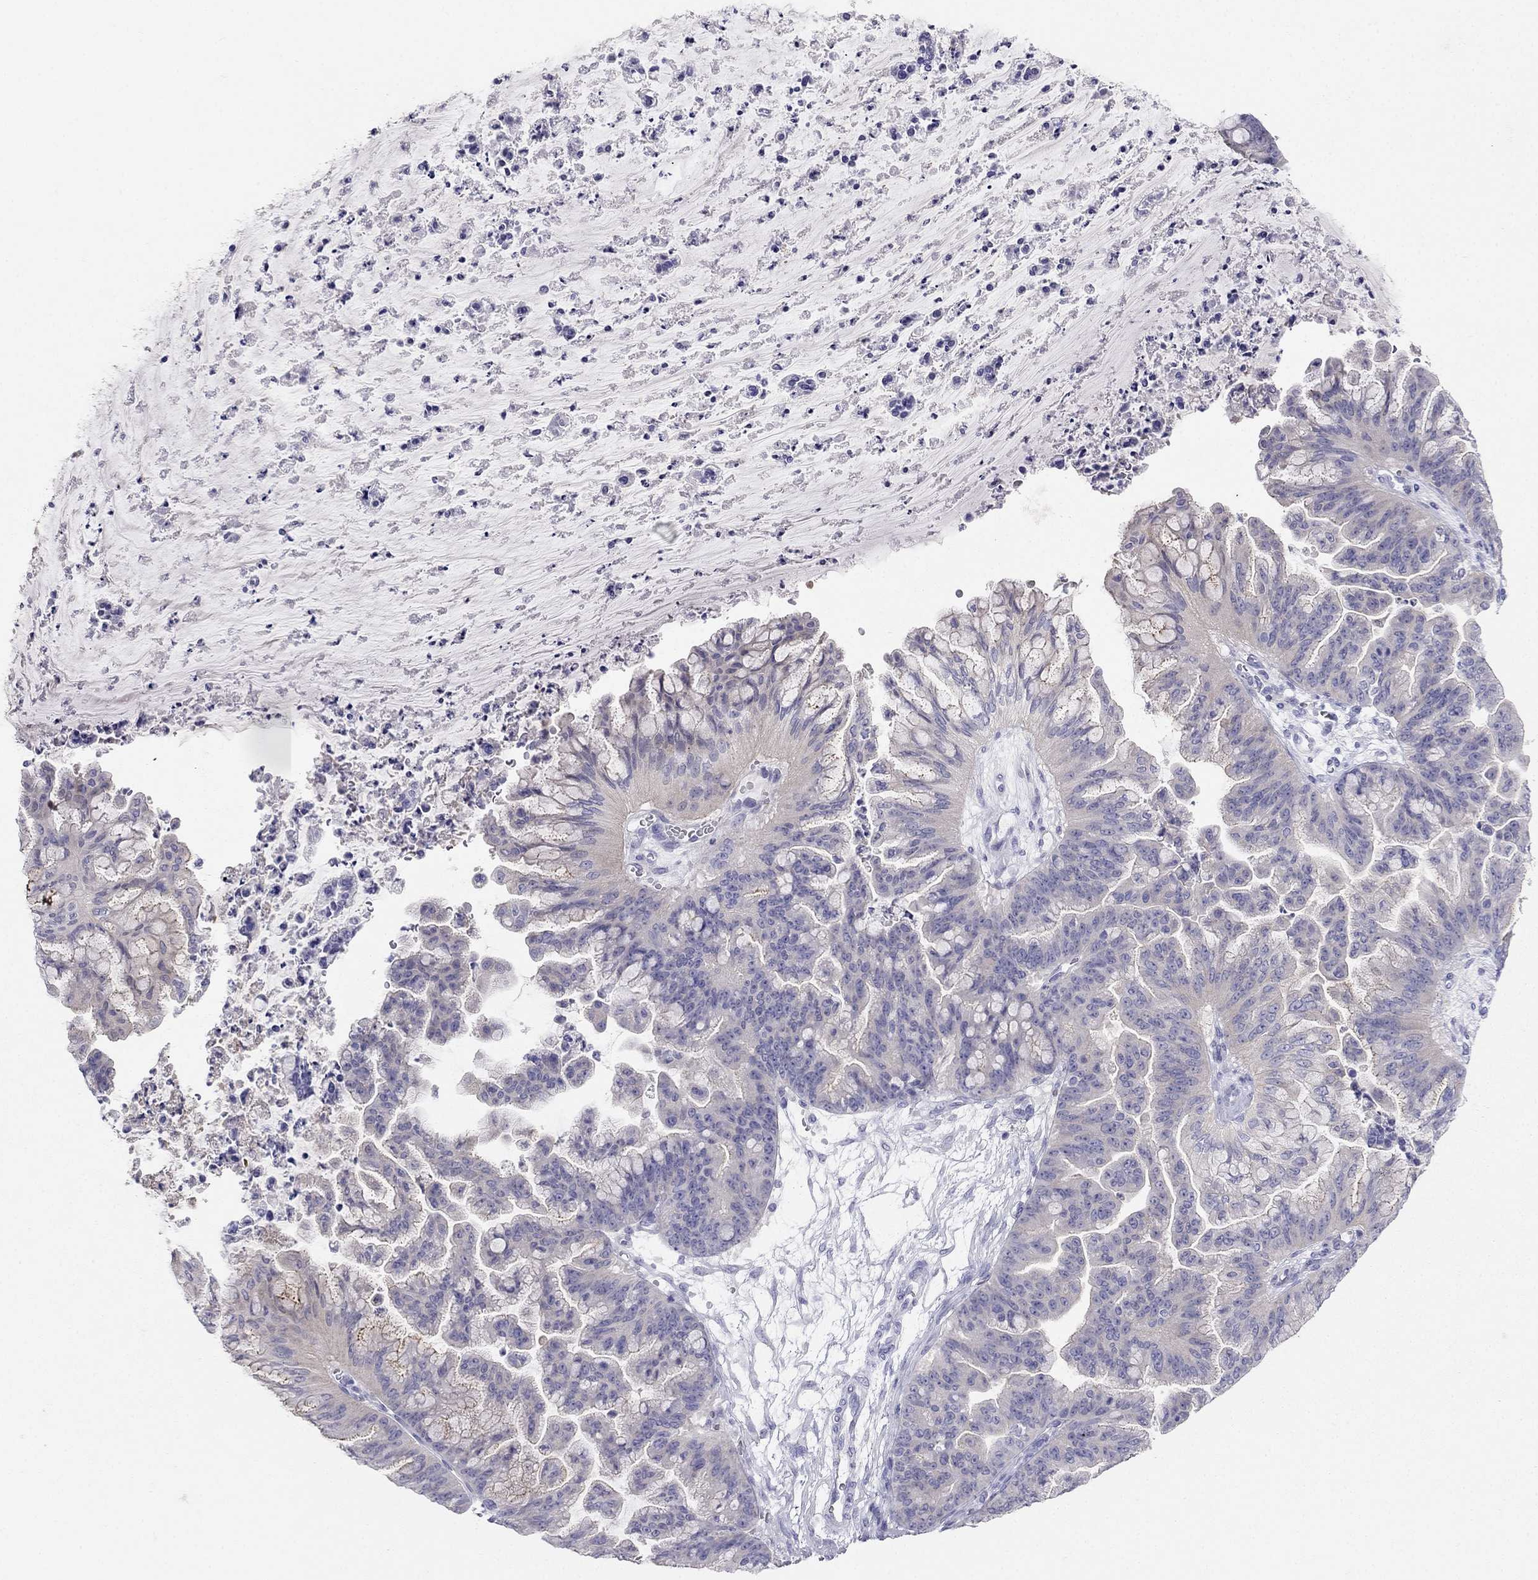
{"staining": {"intensity": "negative", "quantity": "none", "location": "none"}, "tissue": "ovarian cancer", "cell_type": "Tumor cells", "image_type": "cancer", "snomed": [{"axis": "morphology", "description": "Cystadenocarcinoma, mucinous, NOS"}, {"axis": "topography", "description": "Ovary"}], "caption": "A histopathology image of human ovarian cancer is negative for staining in tumor cells.", "gene": "RFLNA", "patient": {"sex": "female", "age": 67}}